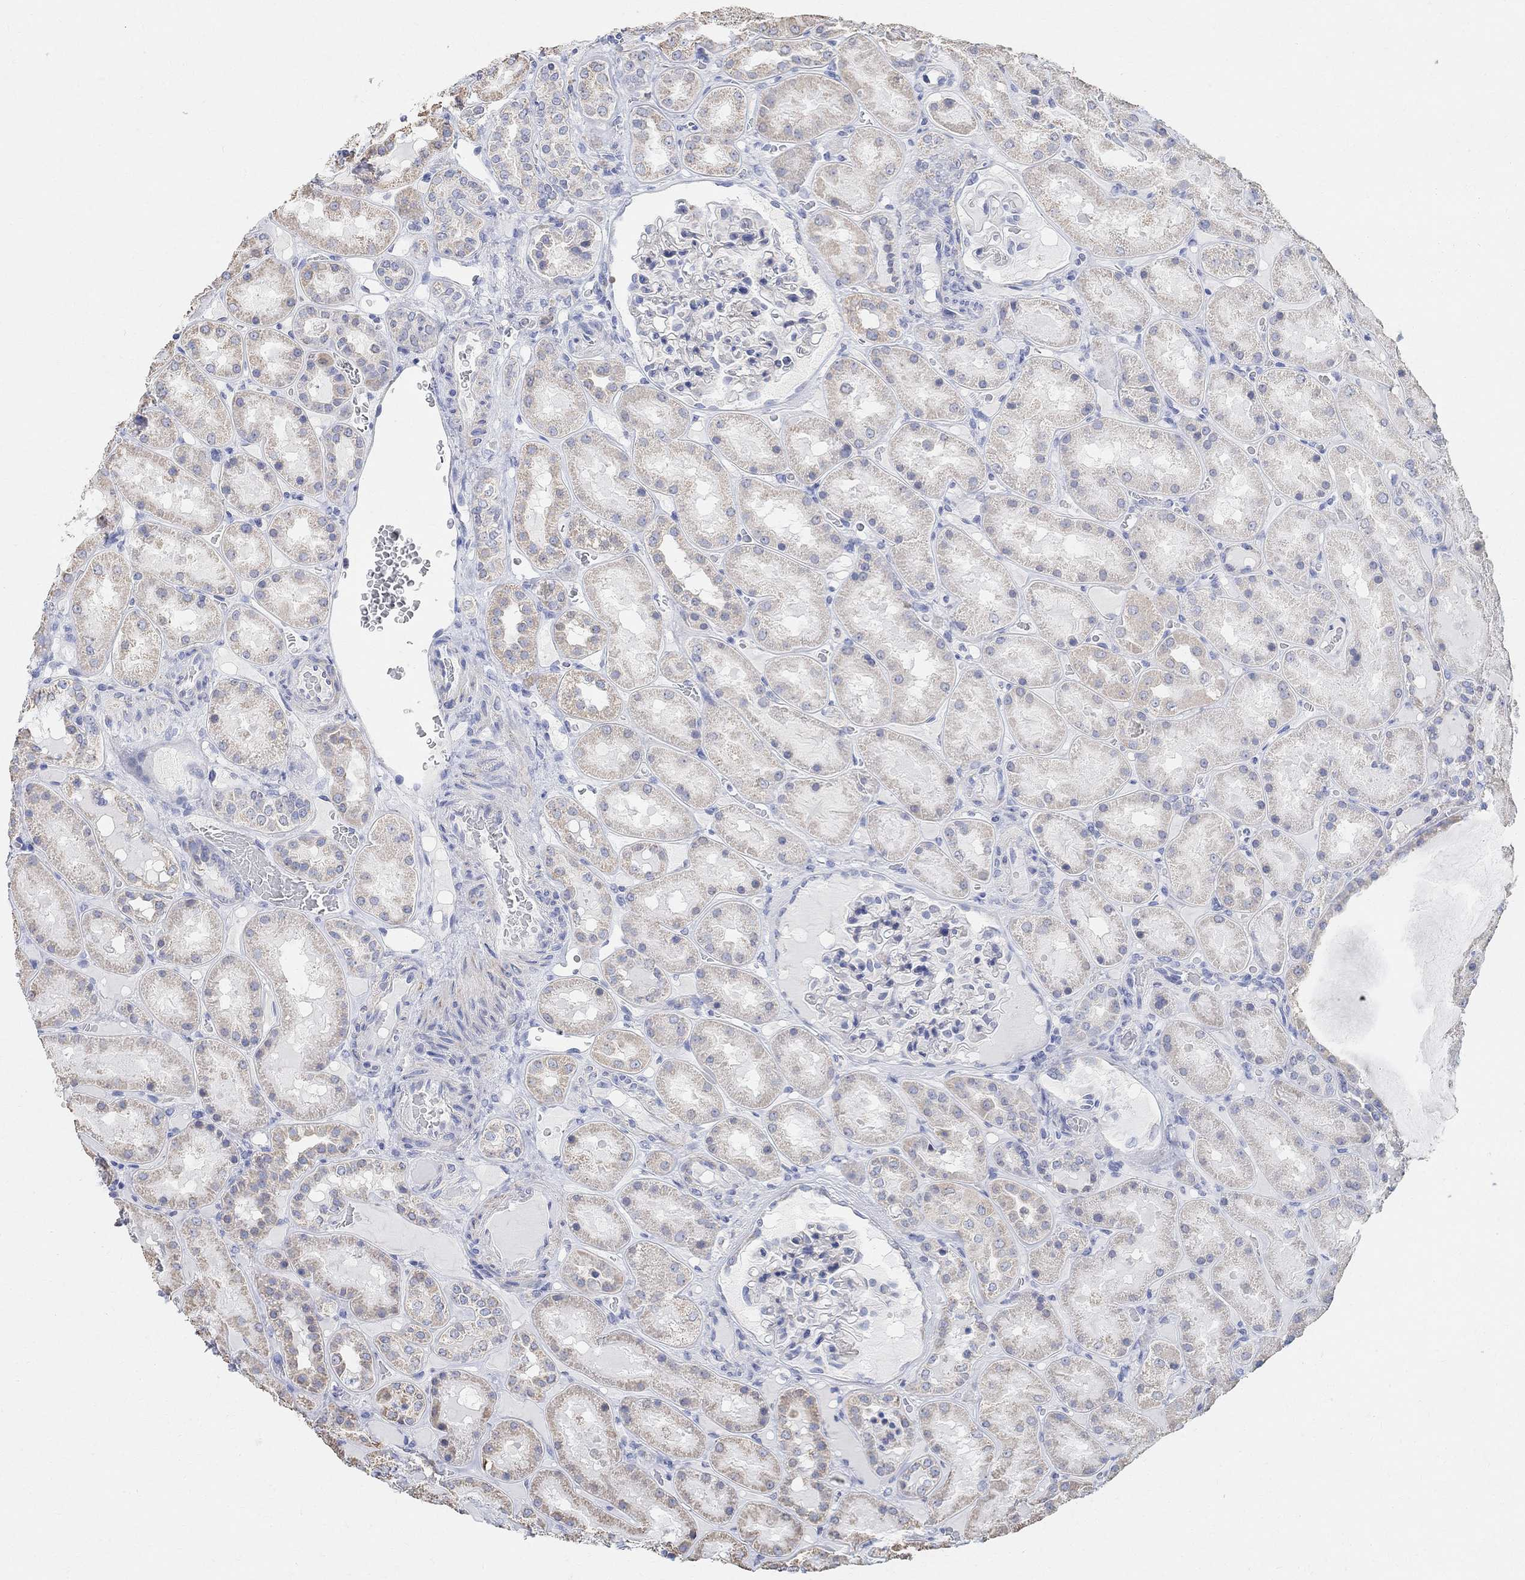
{"staining": {"intensity": "negative", "quantity": "none", "location": "none"}, "tissue": "kidney", "cell_type": "Cells in glomeruli", "image_type": "normal", "snomed": [{"axis": "morphology", "description": "Normal tissue, NOS"}, {"axis": "topography", "description": "Kidney"}], "caption": "A high-resolution image shows immunohistochemistry staining of unremarkable kidney, which displays no significant expression in cells in glomeruli. Nuclei are stained in blue.", "gene": "SYT12", "patient": {"sex": "male", "age": 73}}